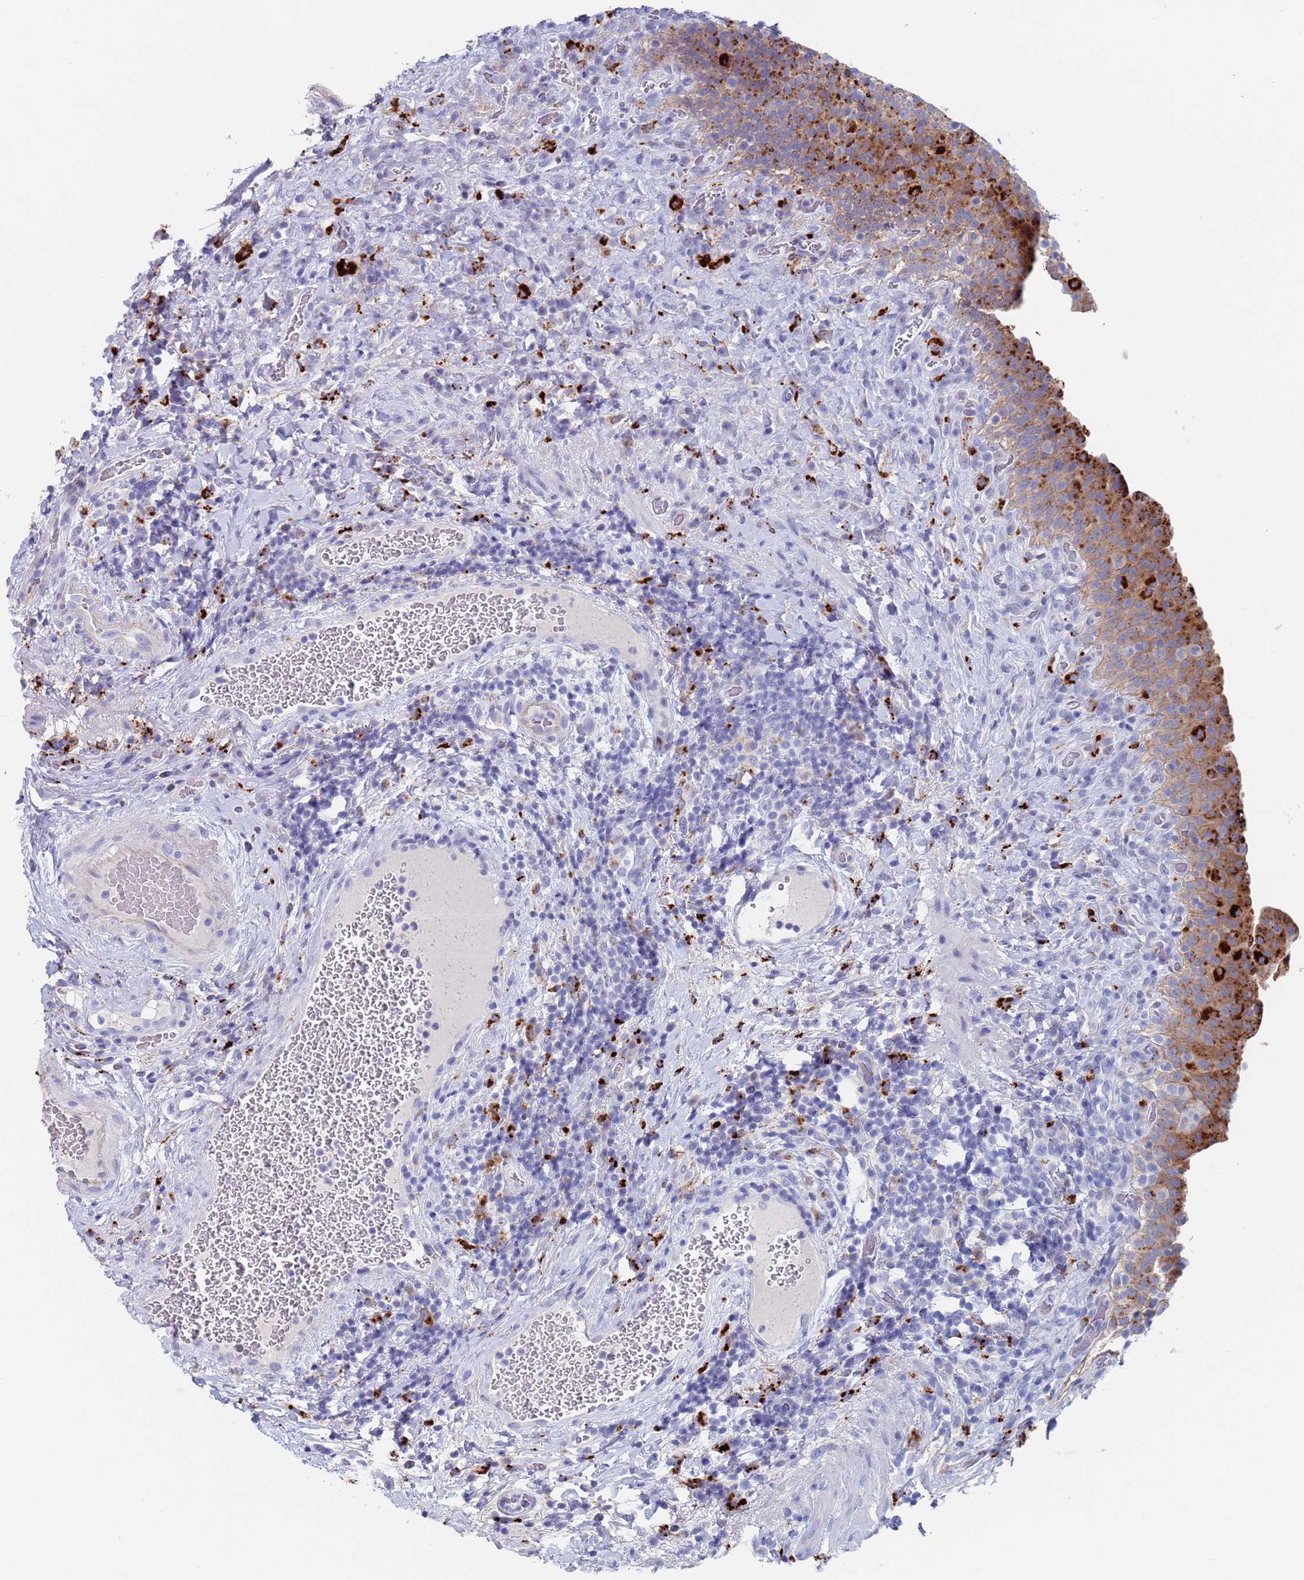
{"staining": {"intensity": "strong", "quantity": ">75%", "location": "cytoplasmic/membranous"}, "tissue": "urinary bladder", "cell_type": "Urothelial cells", "image_type": "normal", "snomed": [{"axis": "morphology", "description": "Normal tissue, NOS"}, {"axis": "morphology", "description": "Urothelial carcinoma, High grade"}, {"axis": "topography", "description": "Urinary bladder"}], "caption": "Protein expression analysis of unremarkable urinary bladder shows strong cytoplasmic/membranous staining in about >75% of urothelial cells.", "gene": "FUCA1", "patient": {"sex": "female", "age": 60}}